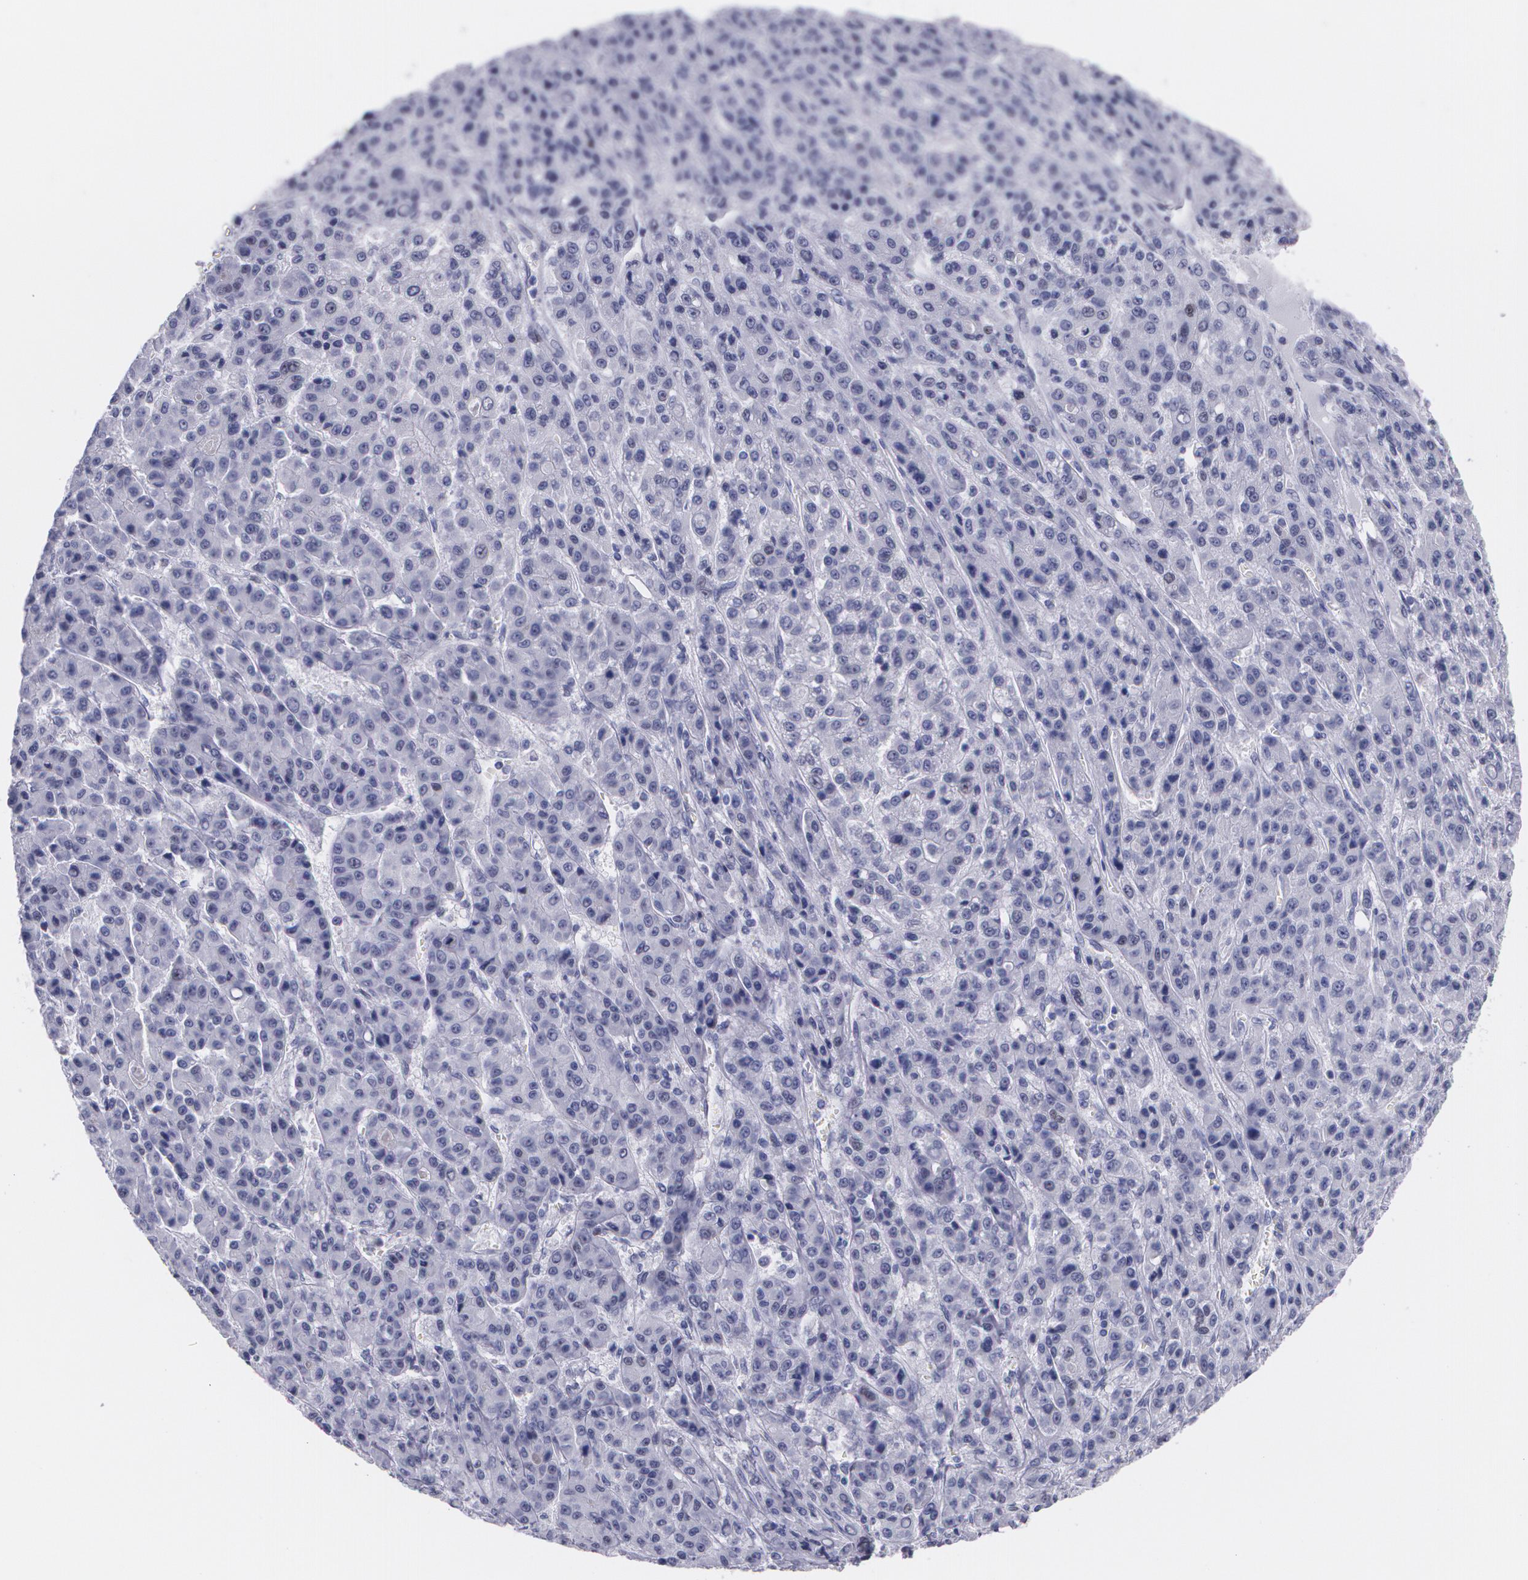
{"staining": {"intensity": "negative", "quantity": "none", "location": "none"}, "tissue": "liver cancer", "cell_type": "Tumor cells", "image_type": "cancer", "snomed": [{"axis": "morphology", "description": "Carcinoma, Hepatocellular, NOS"}, {"axis": "topography", "description": "Liver"}], "caption": "Tumor cells show no significant expression in liver cancer (hepatocellular carcinoma). Nuclei are stained in blue.", "gene": "TP53", "patient": {"sex": "male", "age": 70}}